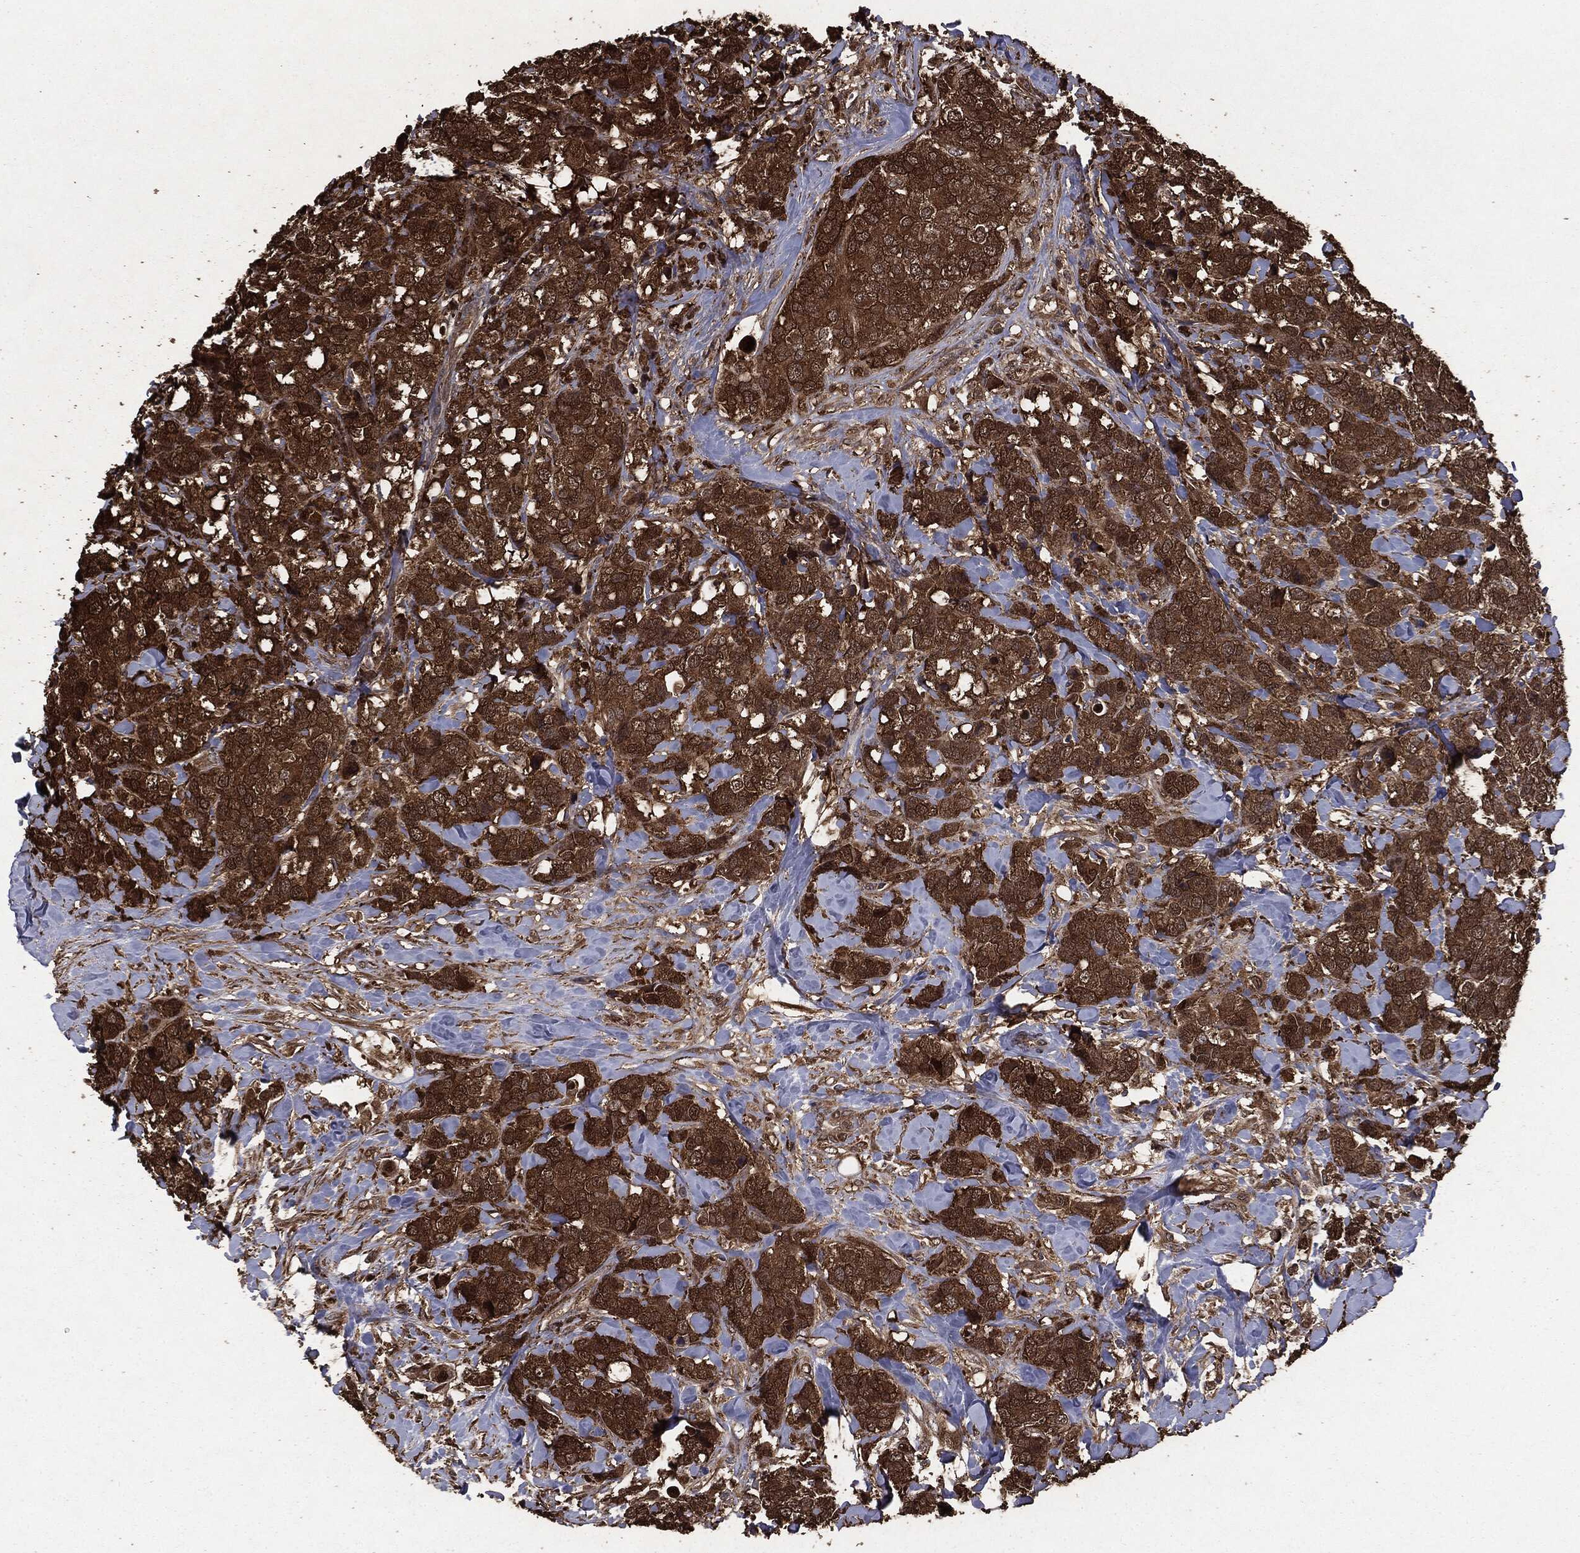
{"staining": {"intensity": "strong", "quantity": ">75%", "location": "cytoplasmic/membranous"}, "tissue": "breast cancer", "cell_type": "Tumor cells", "image_type": "cancer", "snomed": [{"axis": "morphology", "description": "Lobular carcinoma"}, {"axis": "topography", "description": "Breast"}], "caption": "About >75% of tumor cells in breast cancer (lobular carcinoma) exhibit strong cytoplasmic/membranous protein staining as visualized by brown immunohistochemical staining.", "gene": "NME1", "patient": {"sex": "female", "age": 59}}